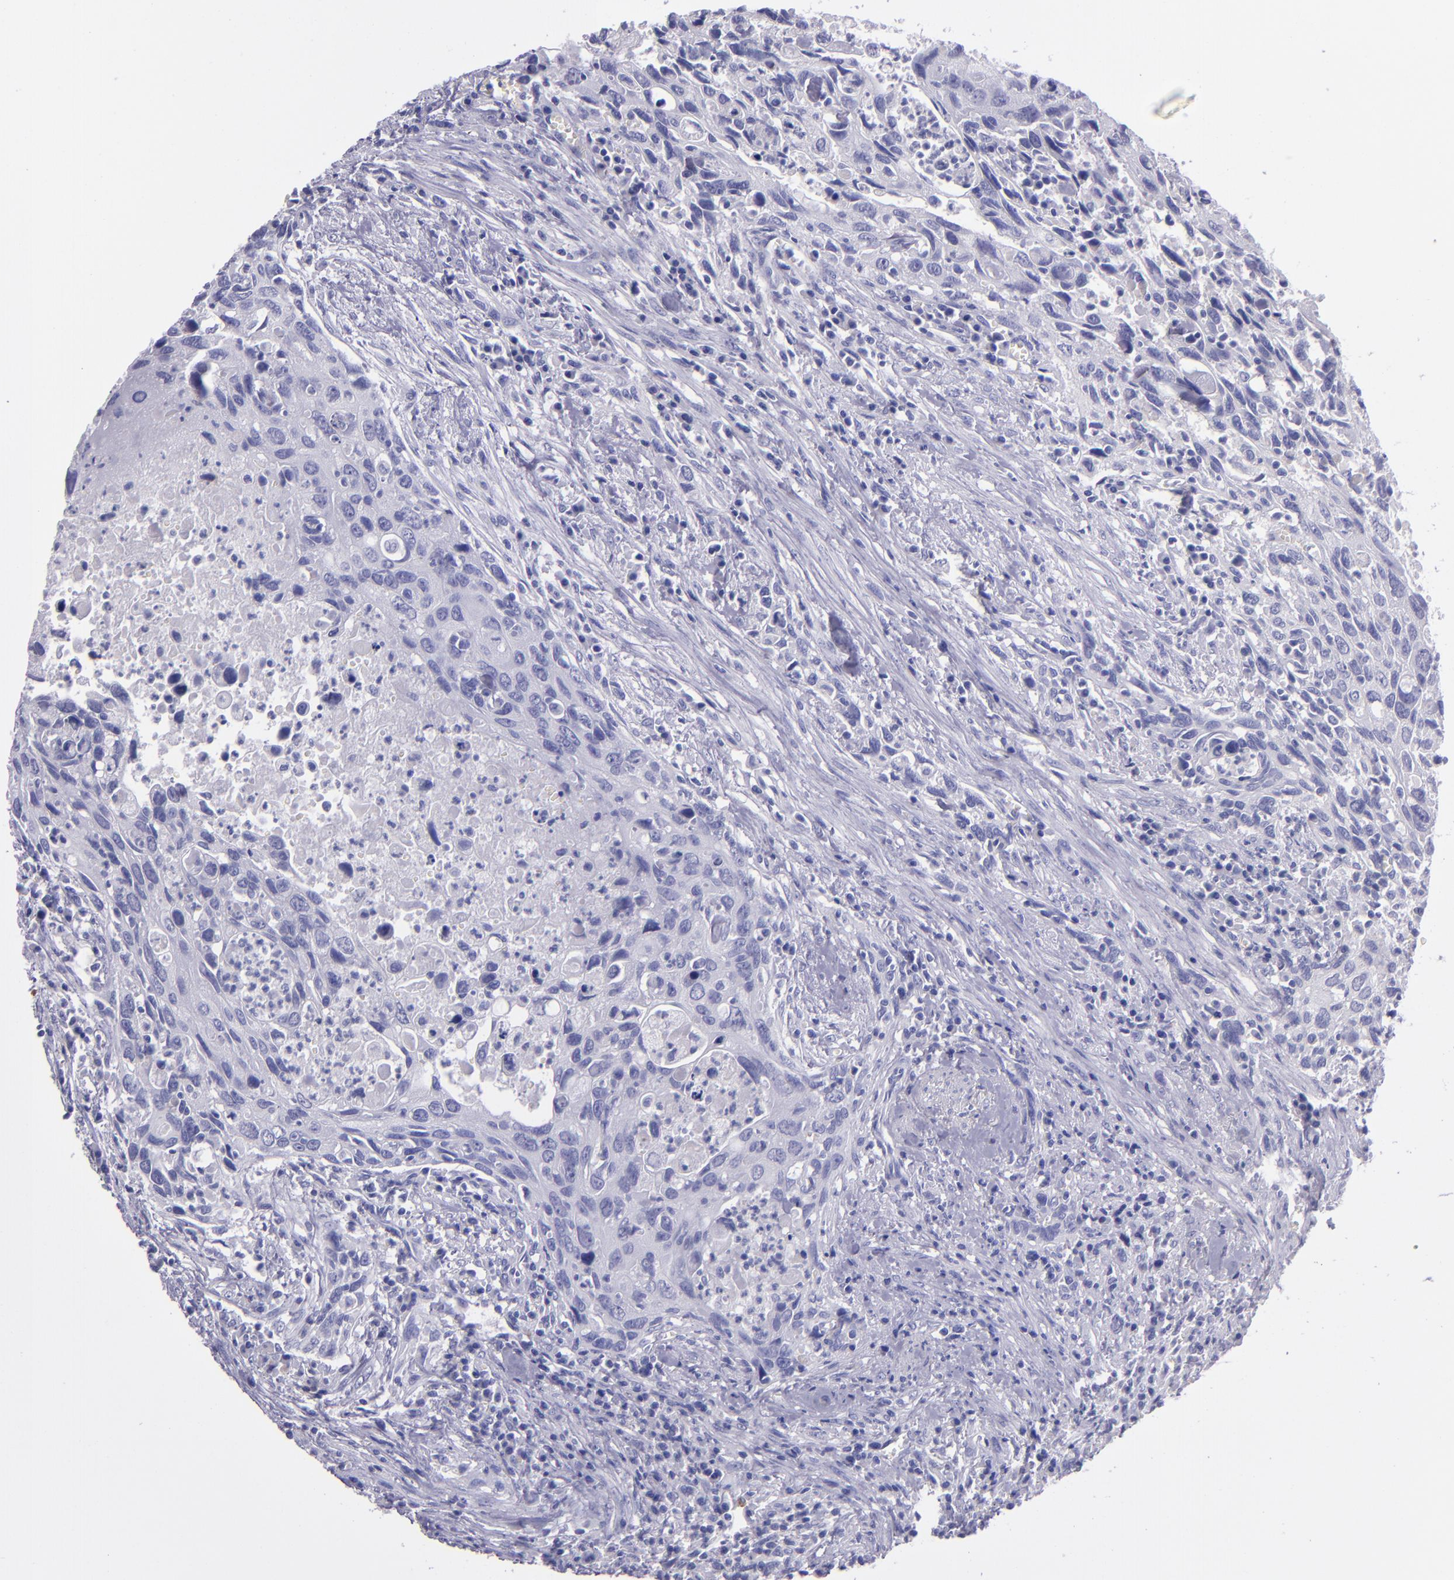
{"staining": {"intensity": "negative", "quantity": "none", "location": "none"}, "tissue": "urothelial cancer", "cell_type": "Tumor cells", "image_type": "cancer", "snomed": [{"axis": "morphology", "description": "Urothelial carcinoma, High grade"}, {"axis": "topography", "description": "Urinary bladder"}], "caption": "Immunohistochemistry (IHC) micrograph of neoplastic tissue: urothelial cancer stained with DAB (3,3'-diaminobenzidine) demonstrates no significant protein positivity in tumor cells. (DAB (3,3'-diaminobenzidine) immunohistochemistry (IHC), high magnification).", "gene": "TNNT3", "patient": {"sex": "male", "age": 71}}